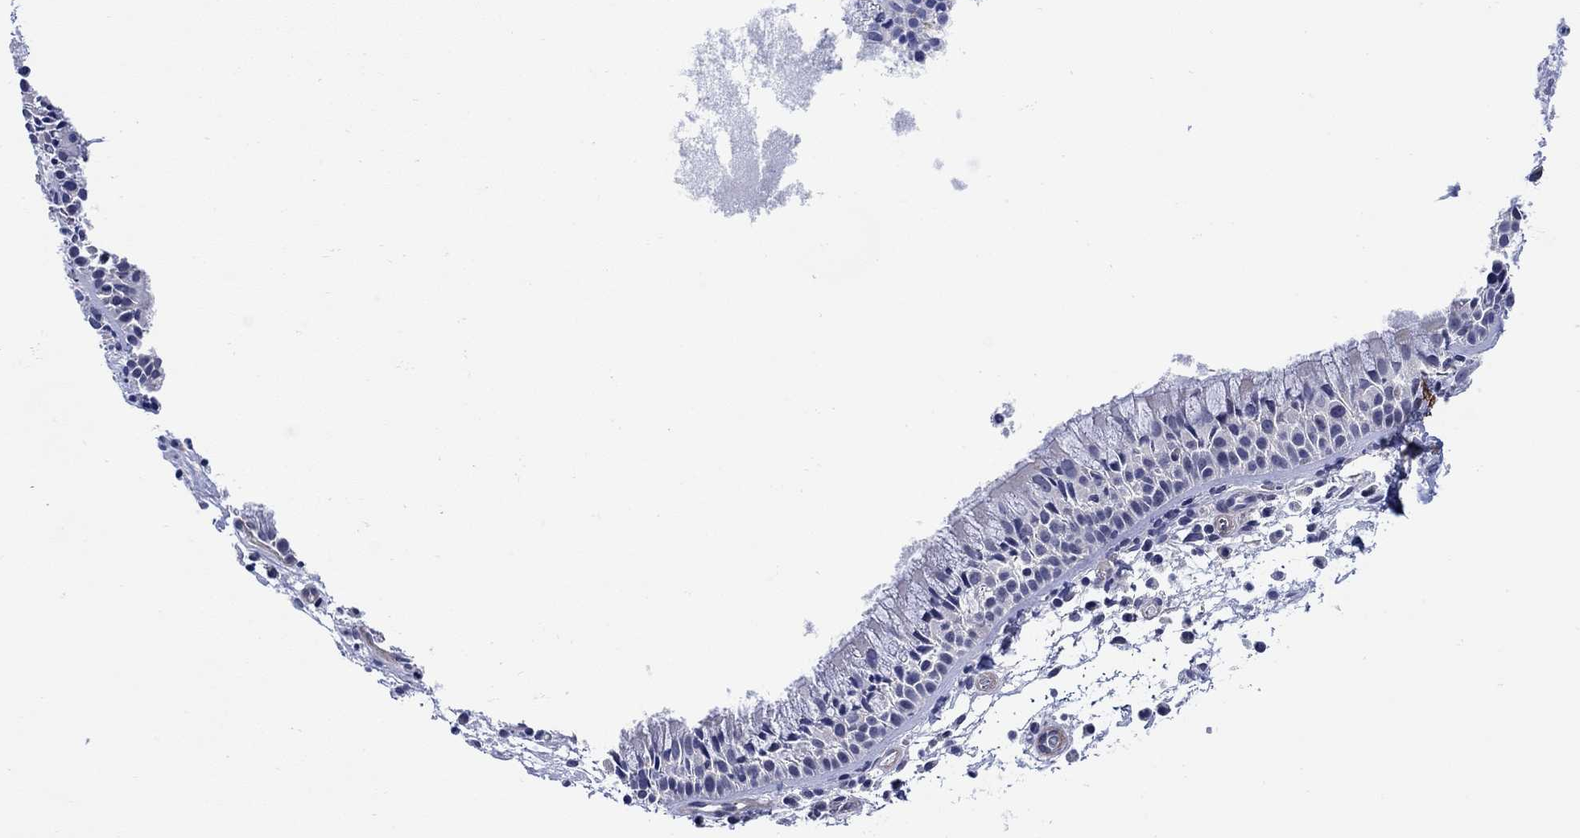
{"staining": {"intensity": "negative", "quantity": "none", "location": "none"}, "tissue": "nasopharynx", "cell_type": "Respiratory epithelial cells", "image_type": "normal", "snomed": [{"axis": "morphology", "description": "Normal tissue, NOS"}, {"axis": "topography", "description": "Nasopharynx"}], "caption": "This is a image of immunohistochemistry (IHC) staining of benign nasopharynx, which shows no positivity in respiratory epithelial cells. (Stains: DAB (3,3'-diaminobenzidine) immunohistochemistry (IHC) with hematoxylin counter stain, Microscopy: brightfield microscopy at high magnification).", "gene": "SCN7A", "patient": {"sex": "male", "age": 51}}